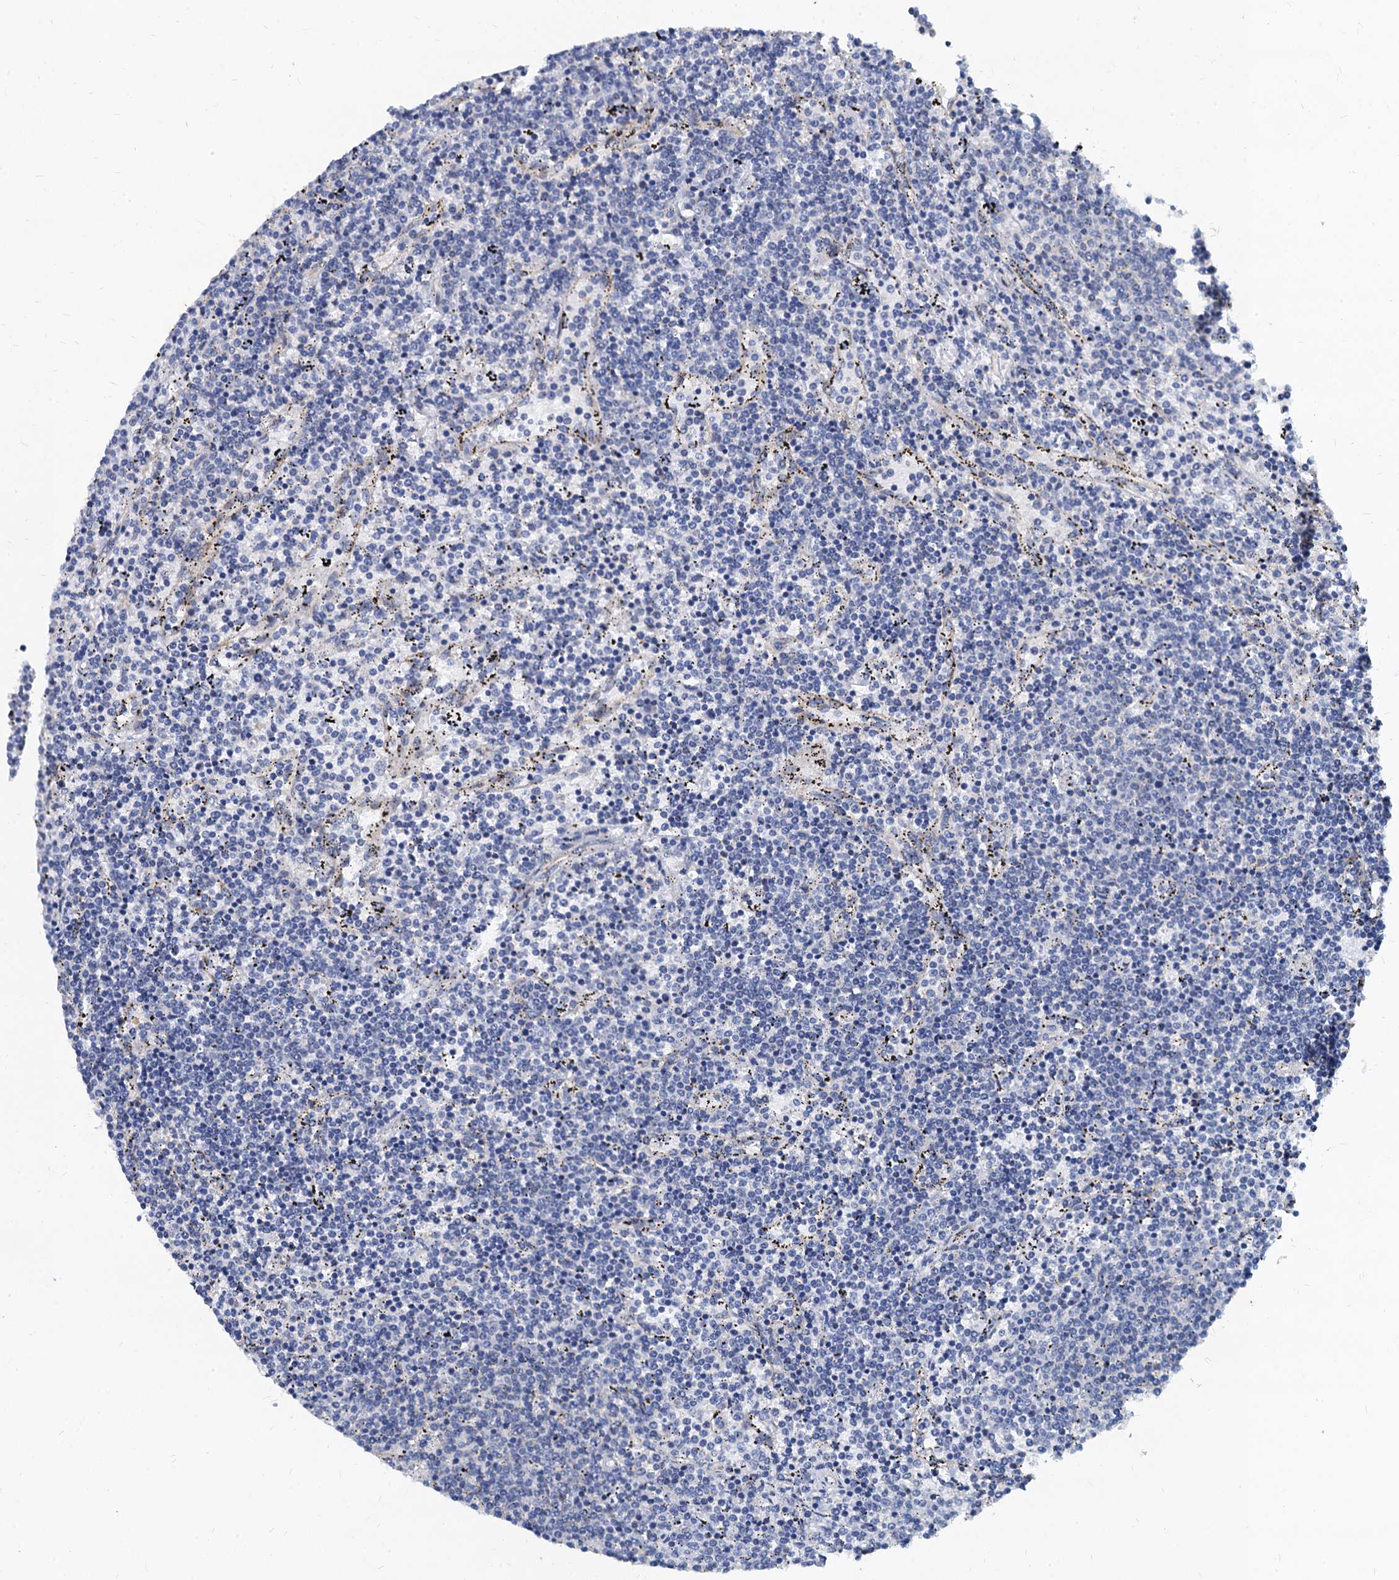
{"staining": {"intensity": "negative", "quantity": "none", "location": "none"}, "tissue": "lymphoma", "cell_type": "Tumor cells", "image_type": "cancer", "snomed": [{"axis": "morphology", "description": "Malignant lymphoma, non-Hodgkin's type, Low grade"}, {"axis": "topography", "description": "Spleen"}], "caption": "Tumor cells are negative for protein expression in human lymphoma.", "gene": "NGRN", "patient": {"sex": "female", "age": 50}}